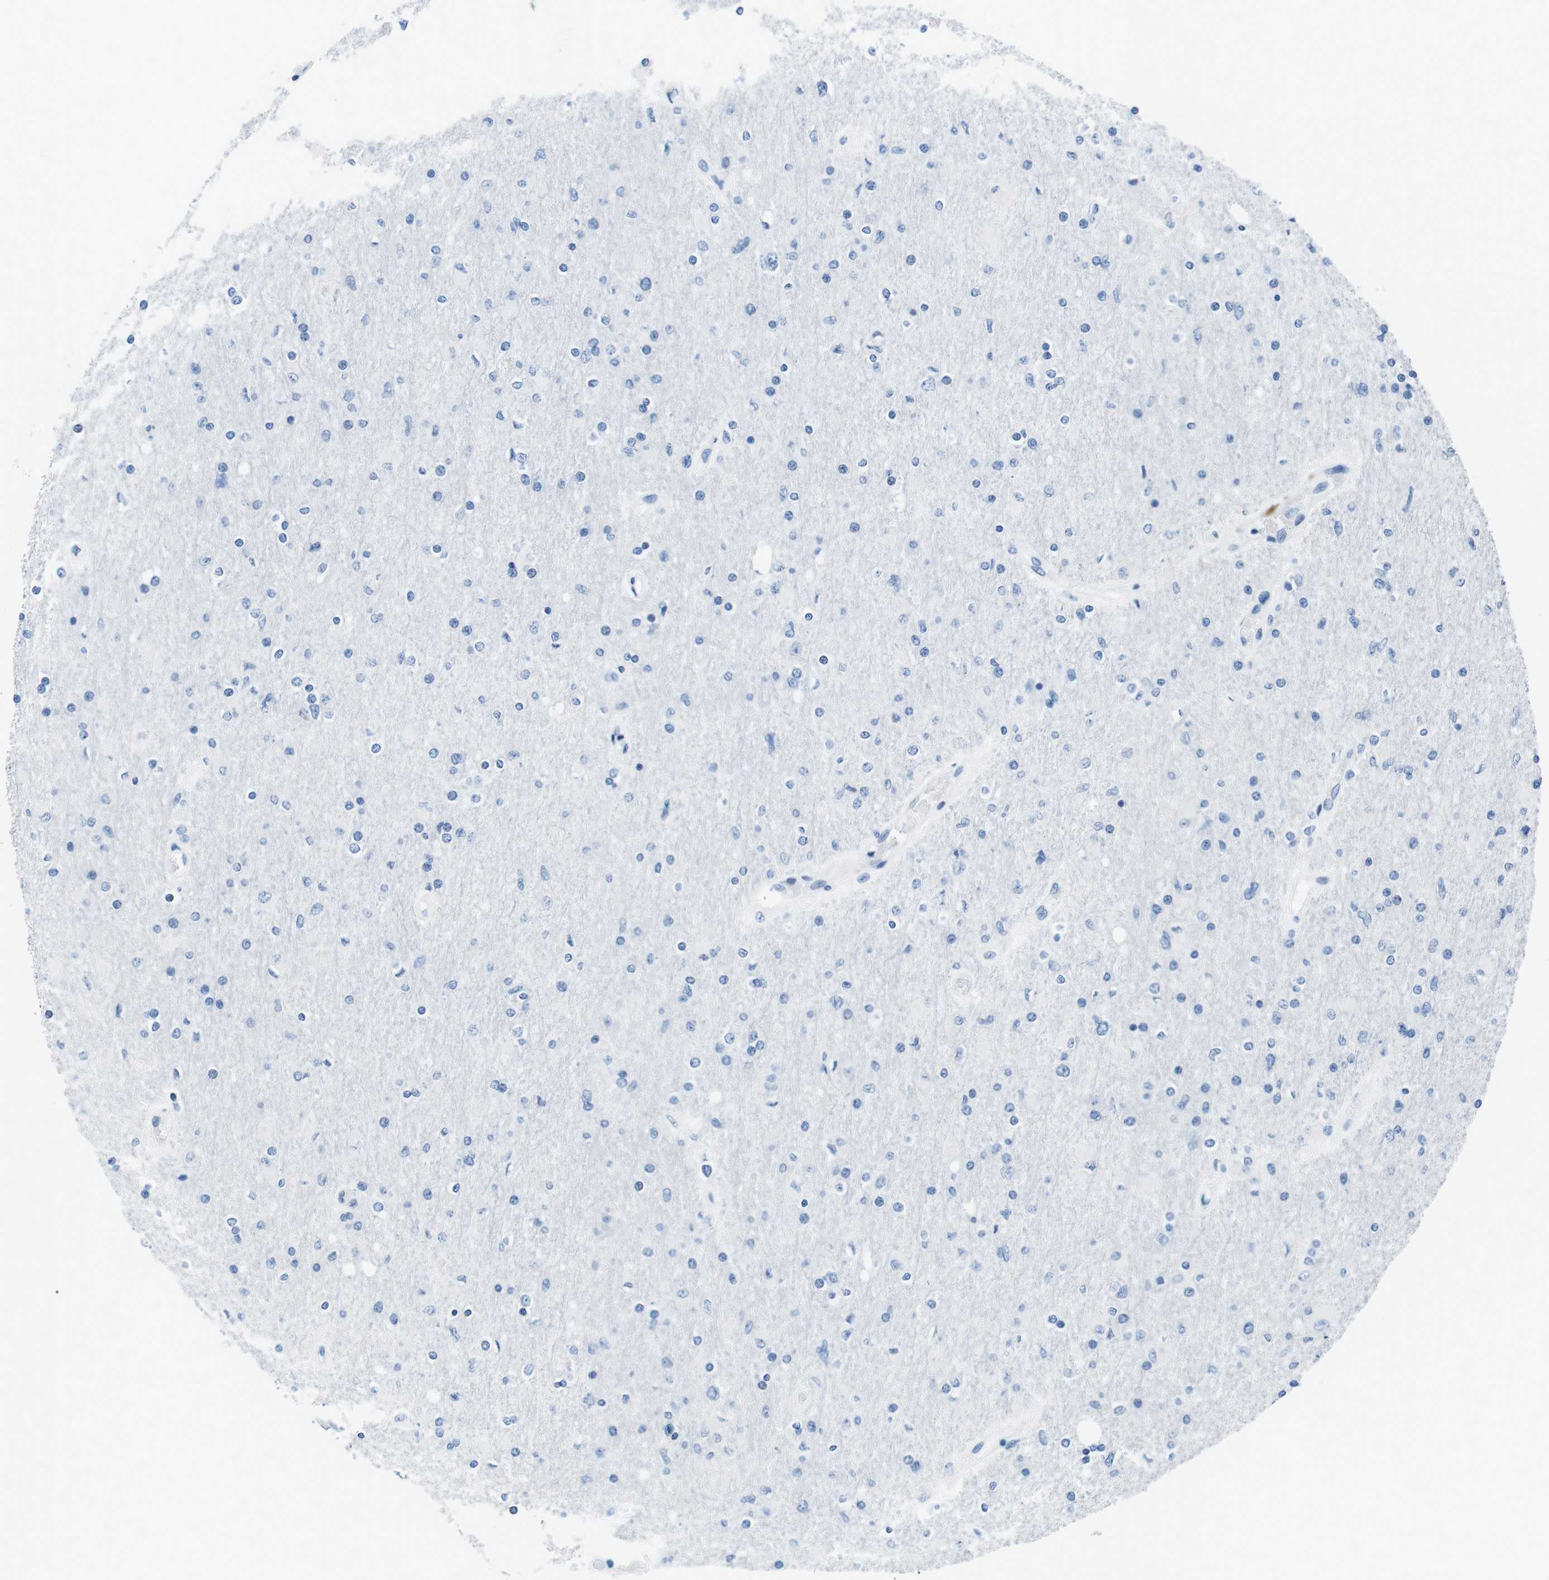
{"staining": {"intensity": "negative", "quantity": "none", "location": "none"}, "tissue": "glioma", "cell_type": "Tumor cells", "image_type": "cancer", "snomed": [{"axis": "morphology", "description": "Glioma, malignant, High grade"}, {"axis": "topography", "description": "Cerebral cortex"}], "caption": "Immunohistochemical staining of malignant glioma (high-grade) shows no significant staining in tumor cells.", "gene": "MUC2", "patient": {"sex": "female", "age": 36}}